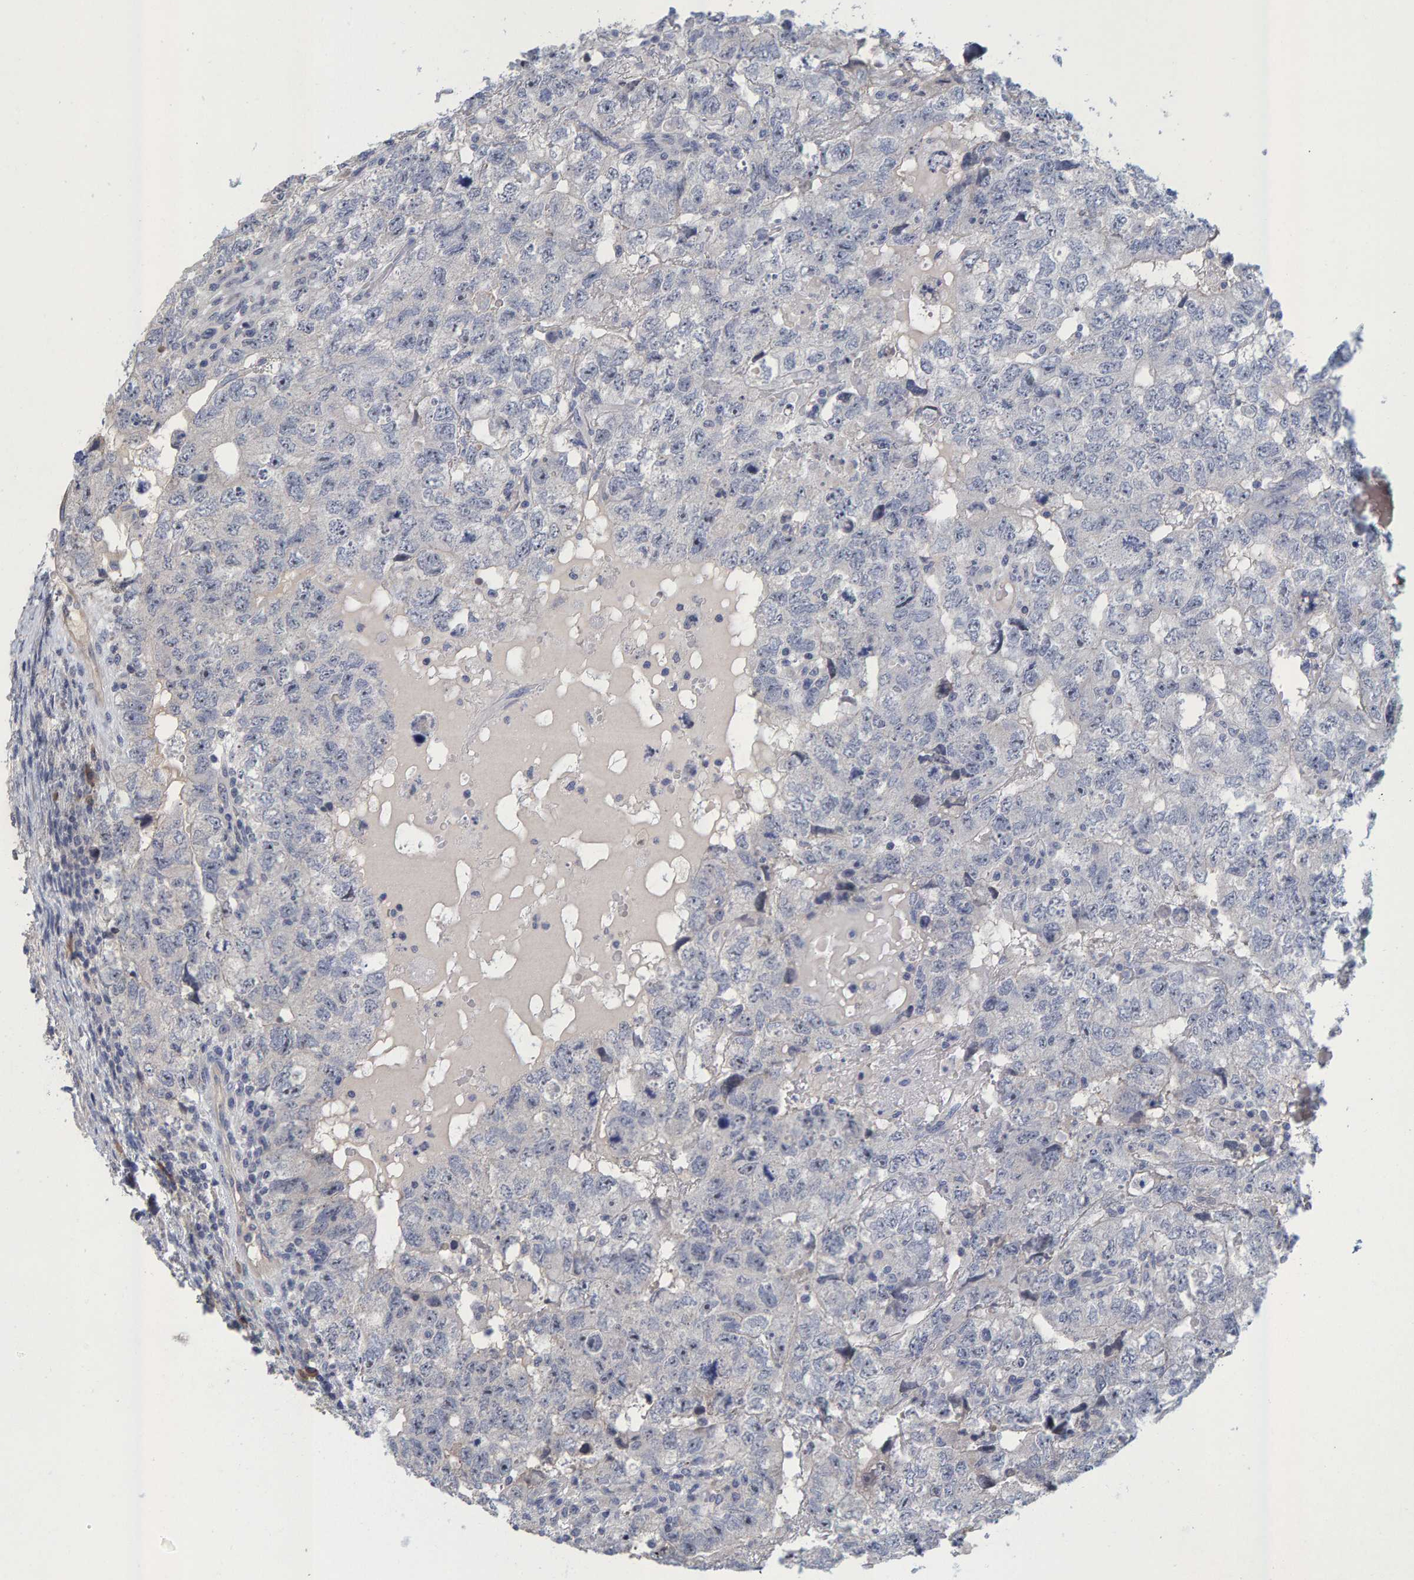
{"staining": {"intensity": "negative", "quantity": "none", "location": "none"}, "tissue": "testis cancer", "cell_type": "Tumor cells", "image_type": "cancer", "snomed": [{"axis": "morphology", "description": "Carcinoma, Embryonal, NOS"}, {"axis": "topography", "description": "Testis"}], "caption": "Tumor cells are negative for protein expression in human testis cancer (embryonal carcinoma). (Stains: DAB immunohistochemistry (IHC) with hematoxylin counter stain, Microscopy: brightfield microscopy at high magnification).", "gene": "ZNF77", "patient": {"sex": "male", "age": 36}}